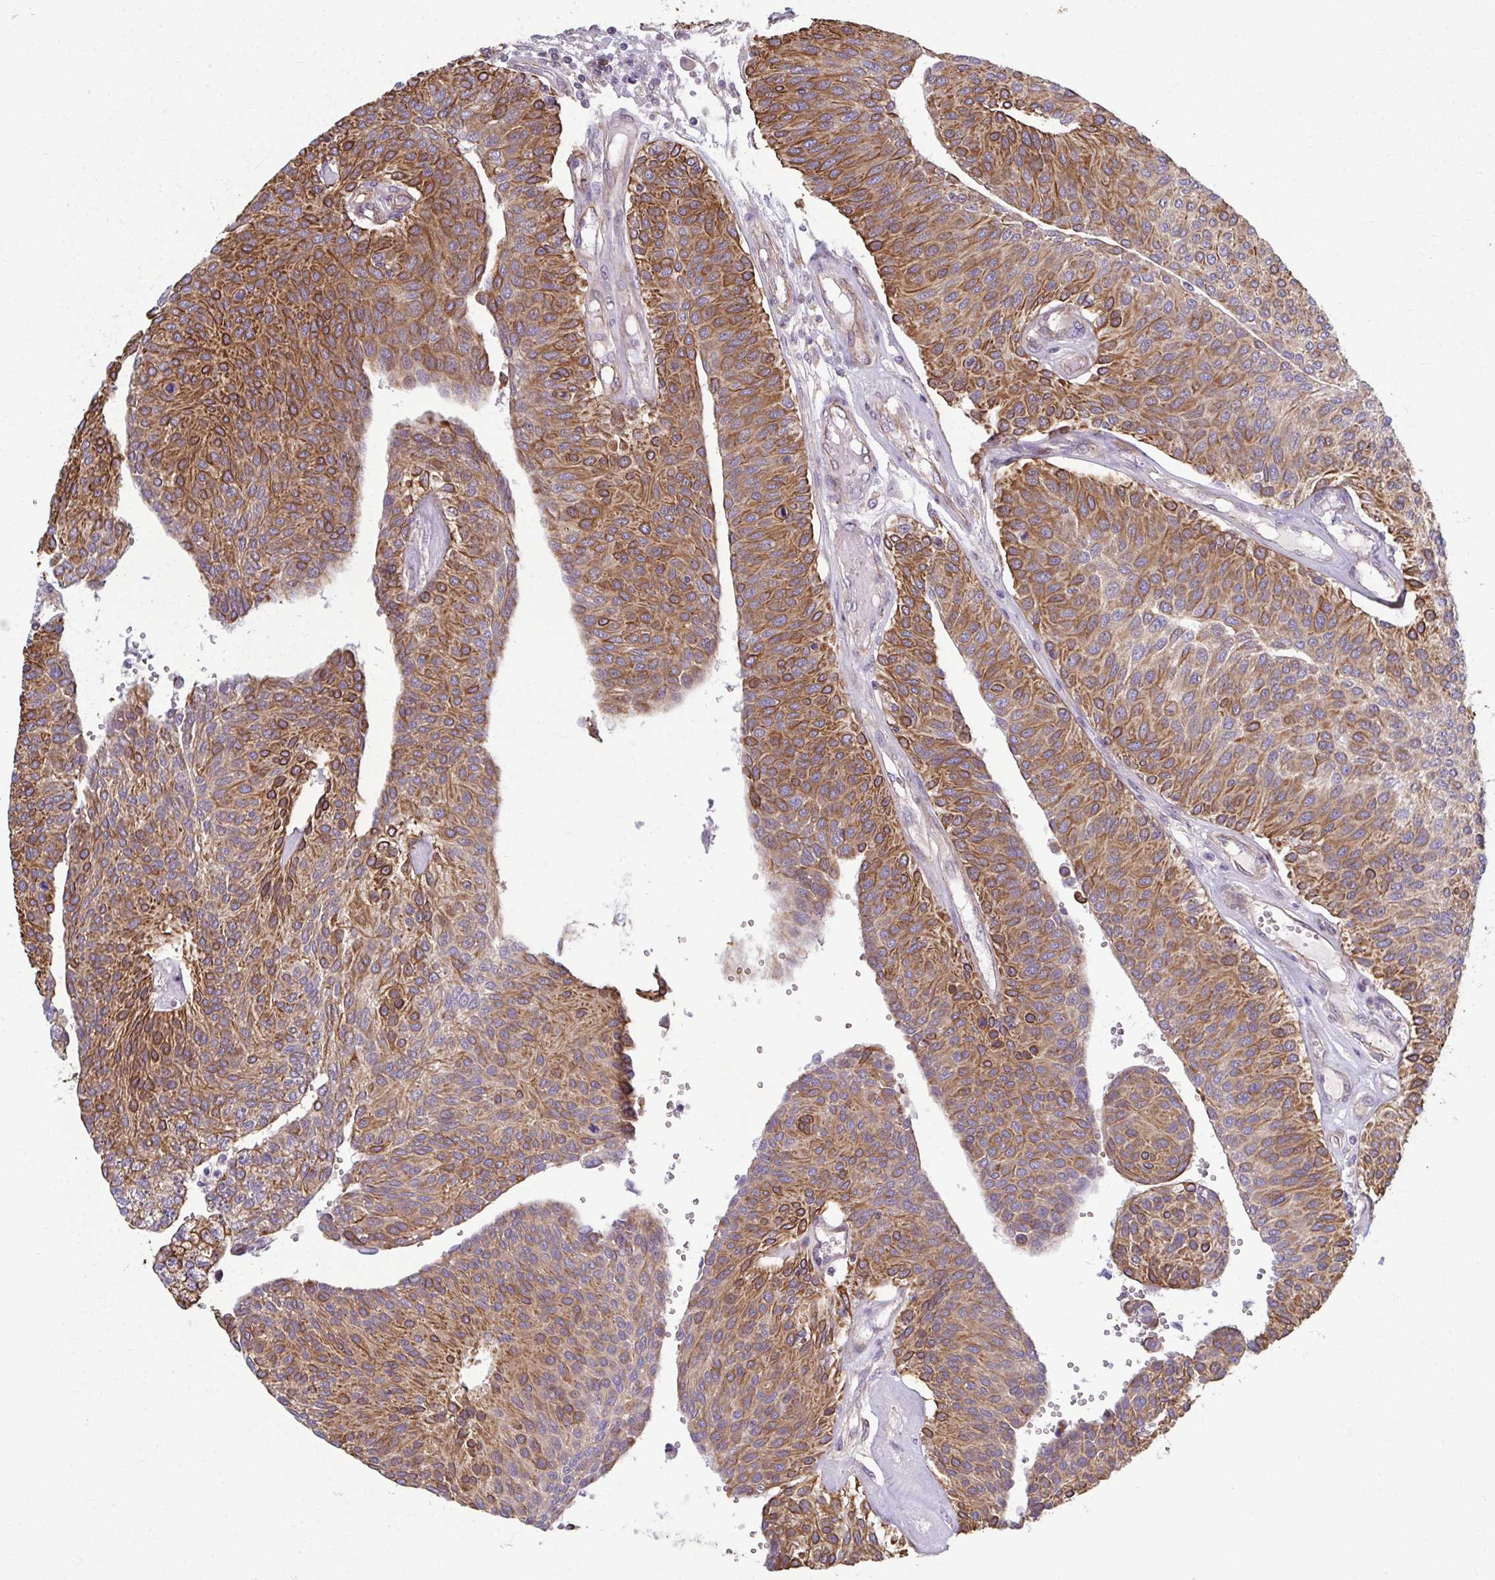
{"staining": {"intensity": "moderate", "quantity": ">75%", "location": "cytoplasmic/membranous"}, "tissue": "urothelial cancer", "cell_type": "Tumor cells", "image_type": "cancer", "snomed": [{"axis": "morphology", "description": "Urothelial carcinoma, NOS"}, {"axis": "topography", "description": "Urinary bladder"}], "caption": "Immunohistochemistry photomicrograph of neoplastic tissue: human transitional cell carcinoma stained using immunohistochemistry (IHC) reveals medium levels of moderate protein expression localized specifically in the cytoplasmic/membranous of tumor cells, appearing as a cytoplasmic/membranous brown color.", "gene": "EID2B", "patient": {"sex": "male", "age": 55}}